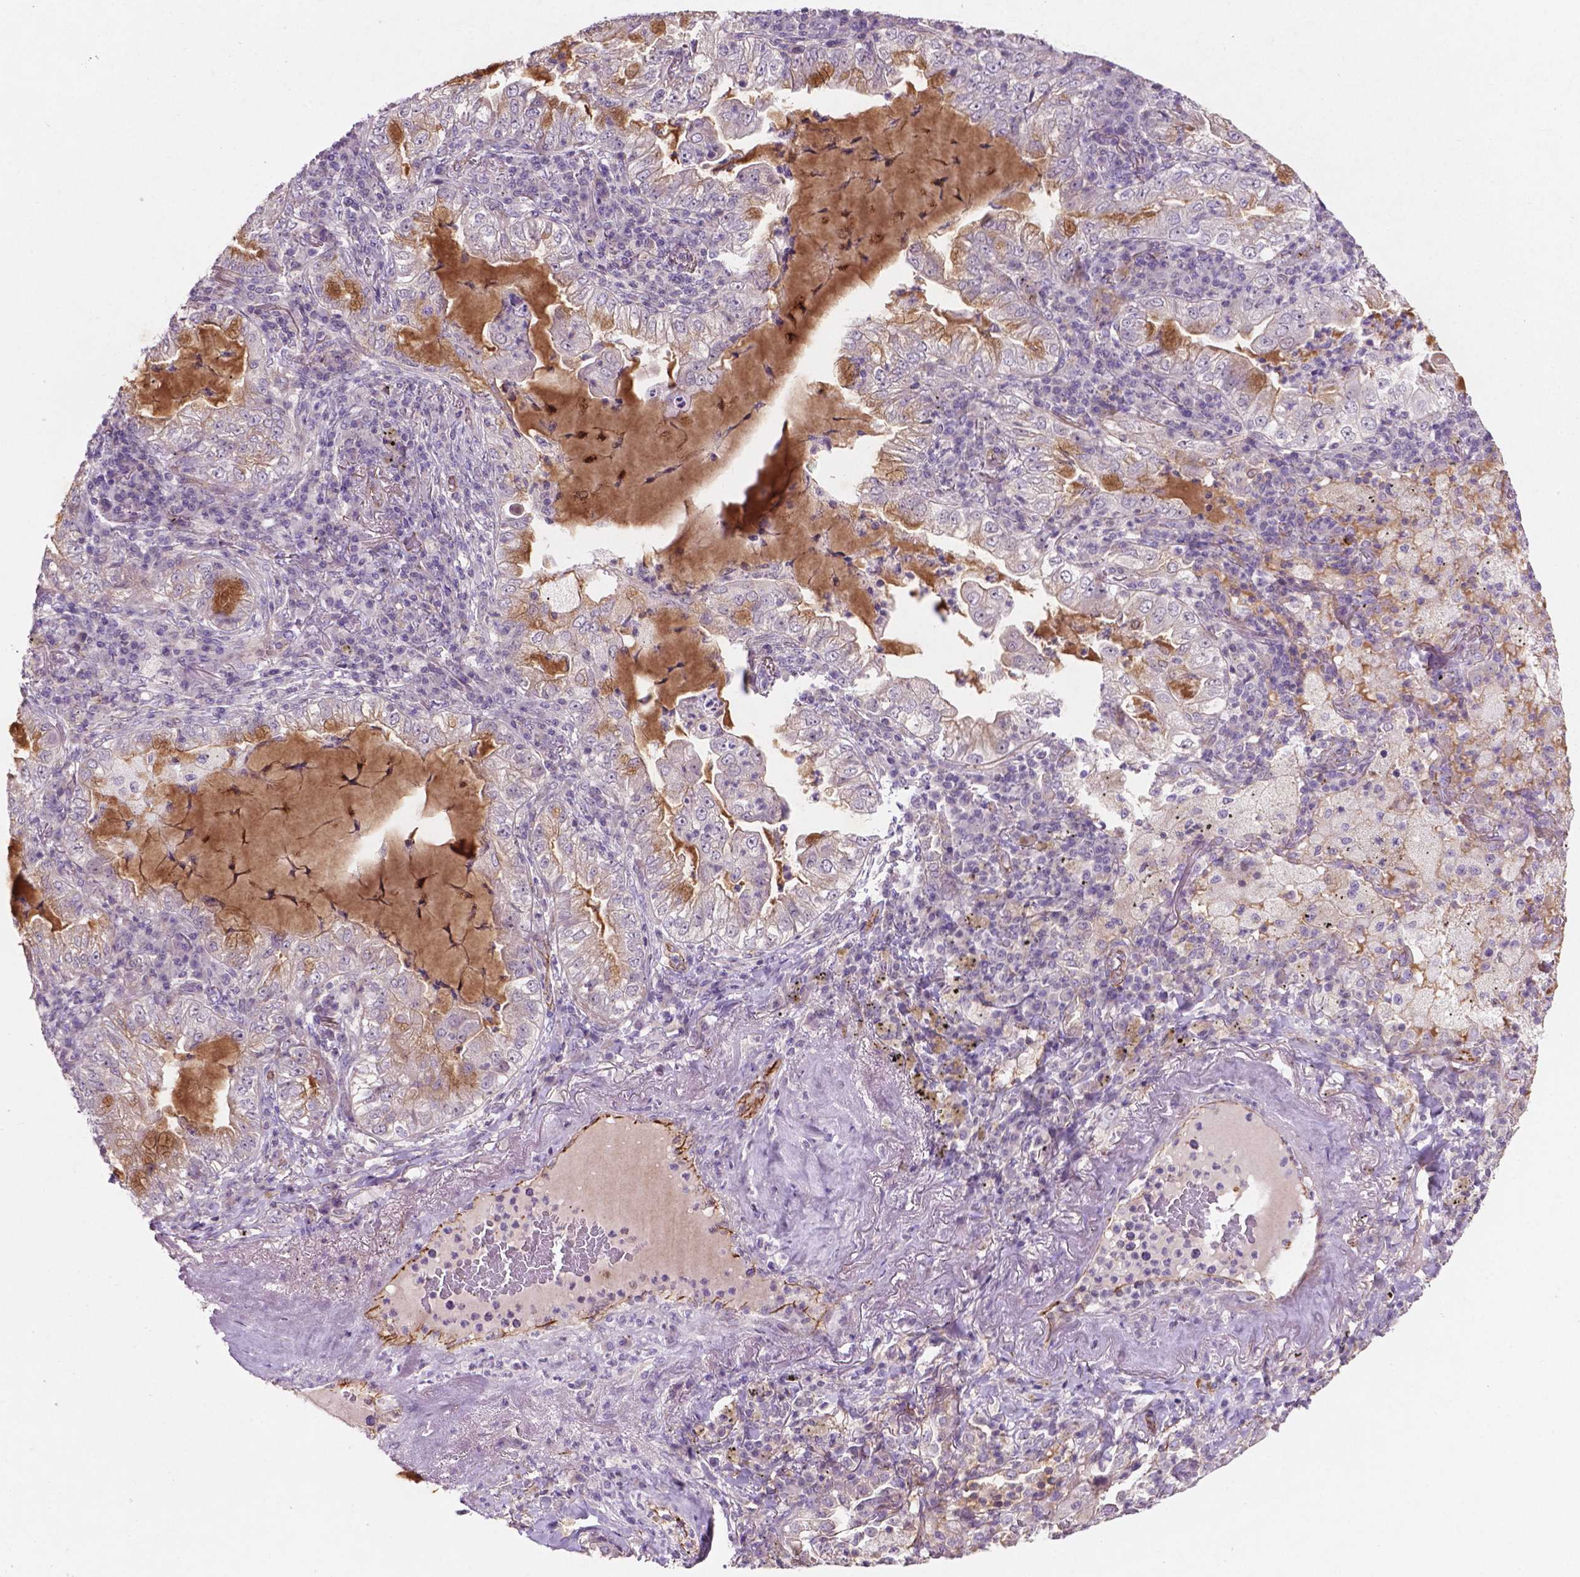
{"staining": {"intensity": "negative", "quantity": "none", "location": "none"}, "tissue": "lung cancer", "cell_type": "Tumor cells", "image_type": "cancer", "snomed": [{"axis": "morphology", "description": "Adenocarcinoma, NOS"}, {"axis": "topography", "description": "Lung"}], "caption": "Immunohistochemical staining of human lung cancer reveals no significant staining in tumor cells.", "gene": "ARL5C", "patient": {"sex": "female", "age": 73}}